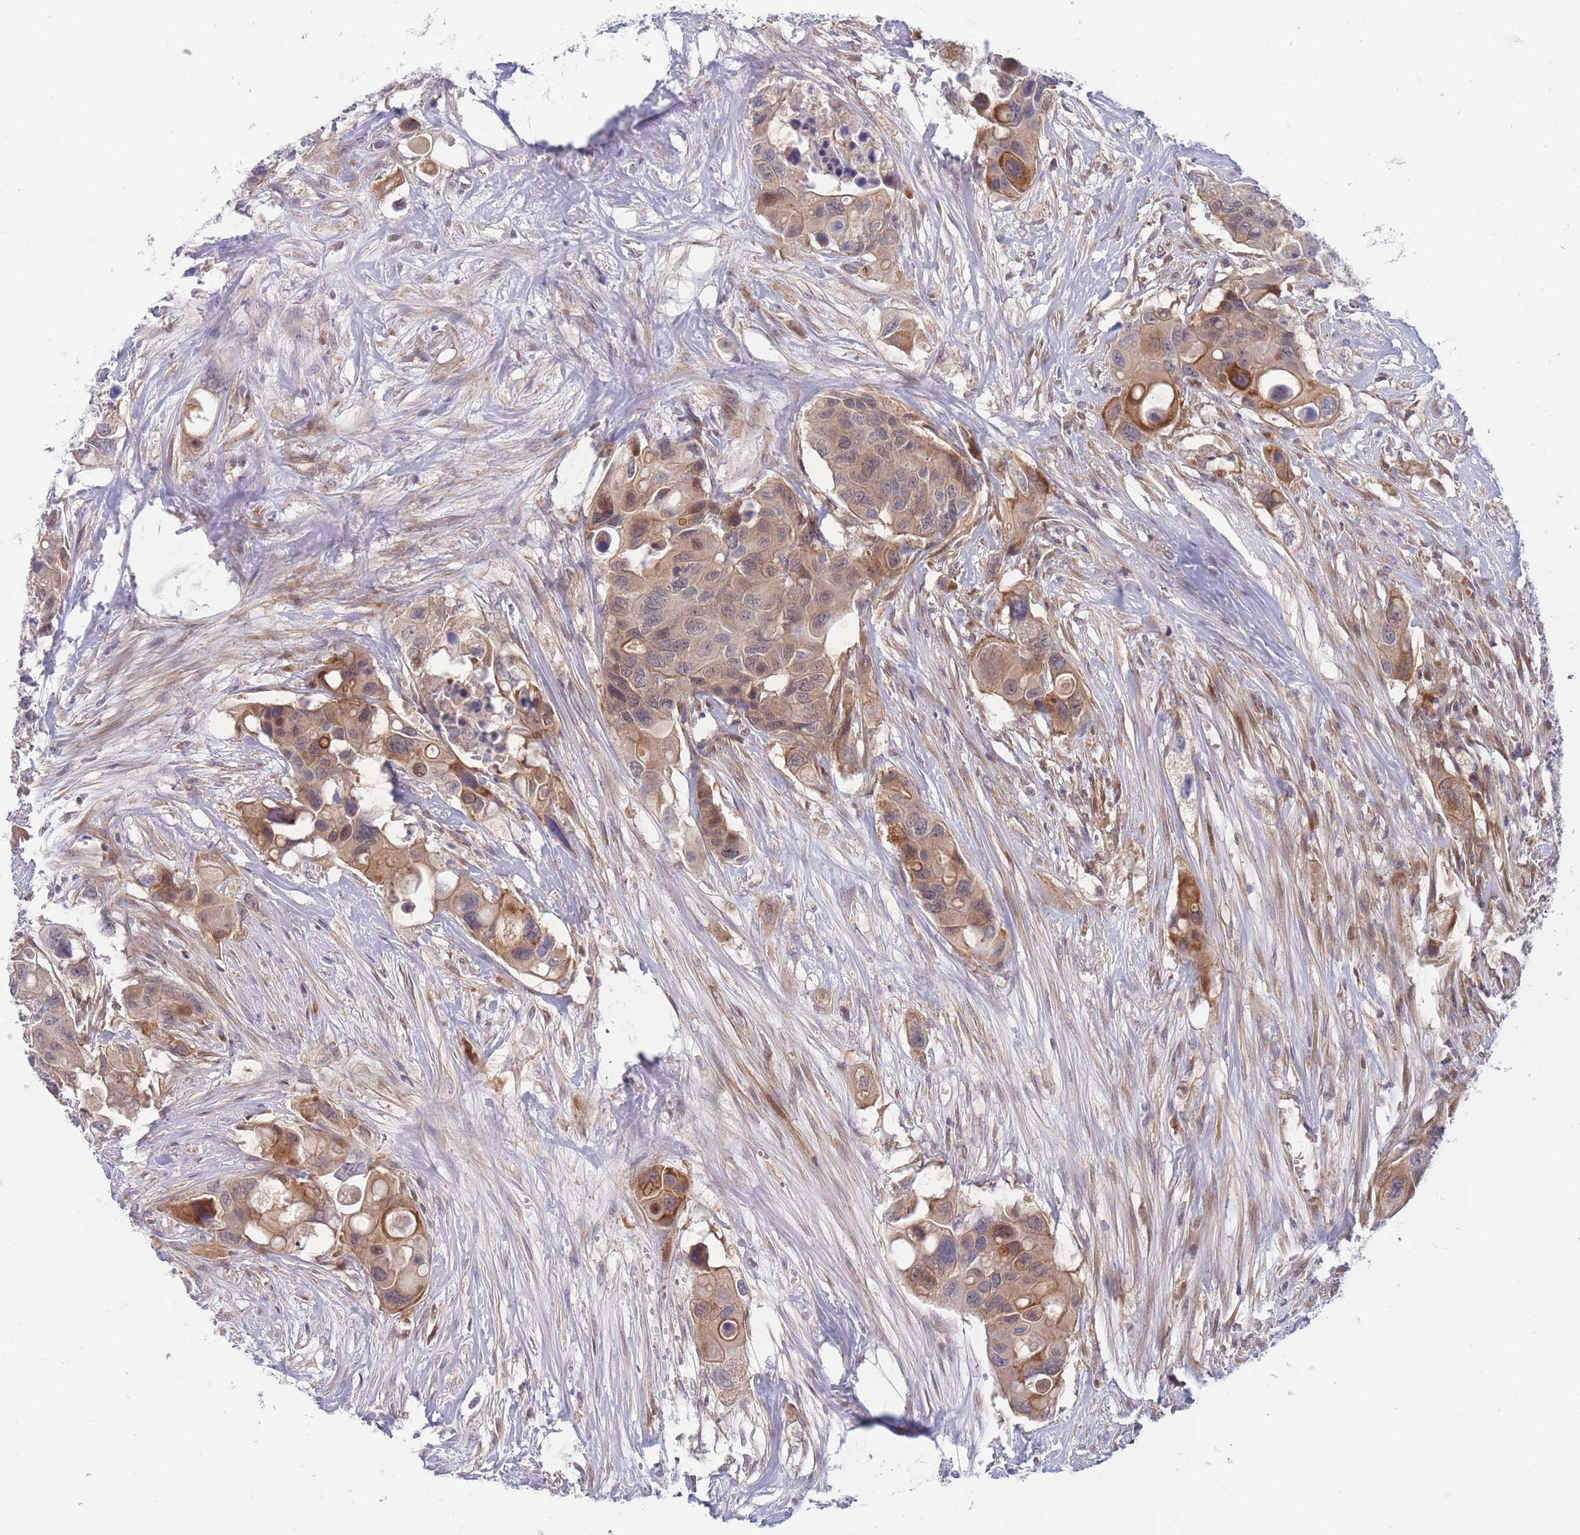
{"staining": {"intensity": "moderate", "quantity": ">75%", "location": "cytoplasmic/membranous"}, "tissue": "colorectal cancer", "cell_type": "Tumor cells", "image_type": "cancer", "snomed": [{"axis": "morphology", "description": "Adenocarcinoma, NOS"}, {"axis": "topography", "description": "Colon"}], "caption": "IHC (DAB (3,3'-diaminobenzidine)) staining of adenocarcinoma (colorectal) exhibits moderate cytoplasmic/membranous protein staining in approximately >75% of tumor cells.", "gene": "APOL4", "patient": {"sex": "male", "age": 77}}